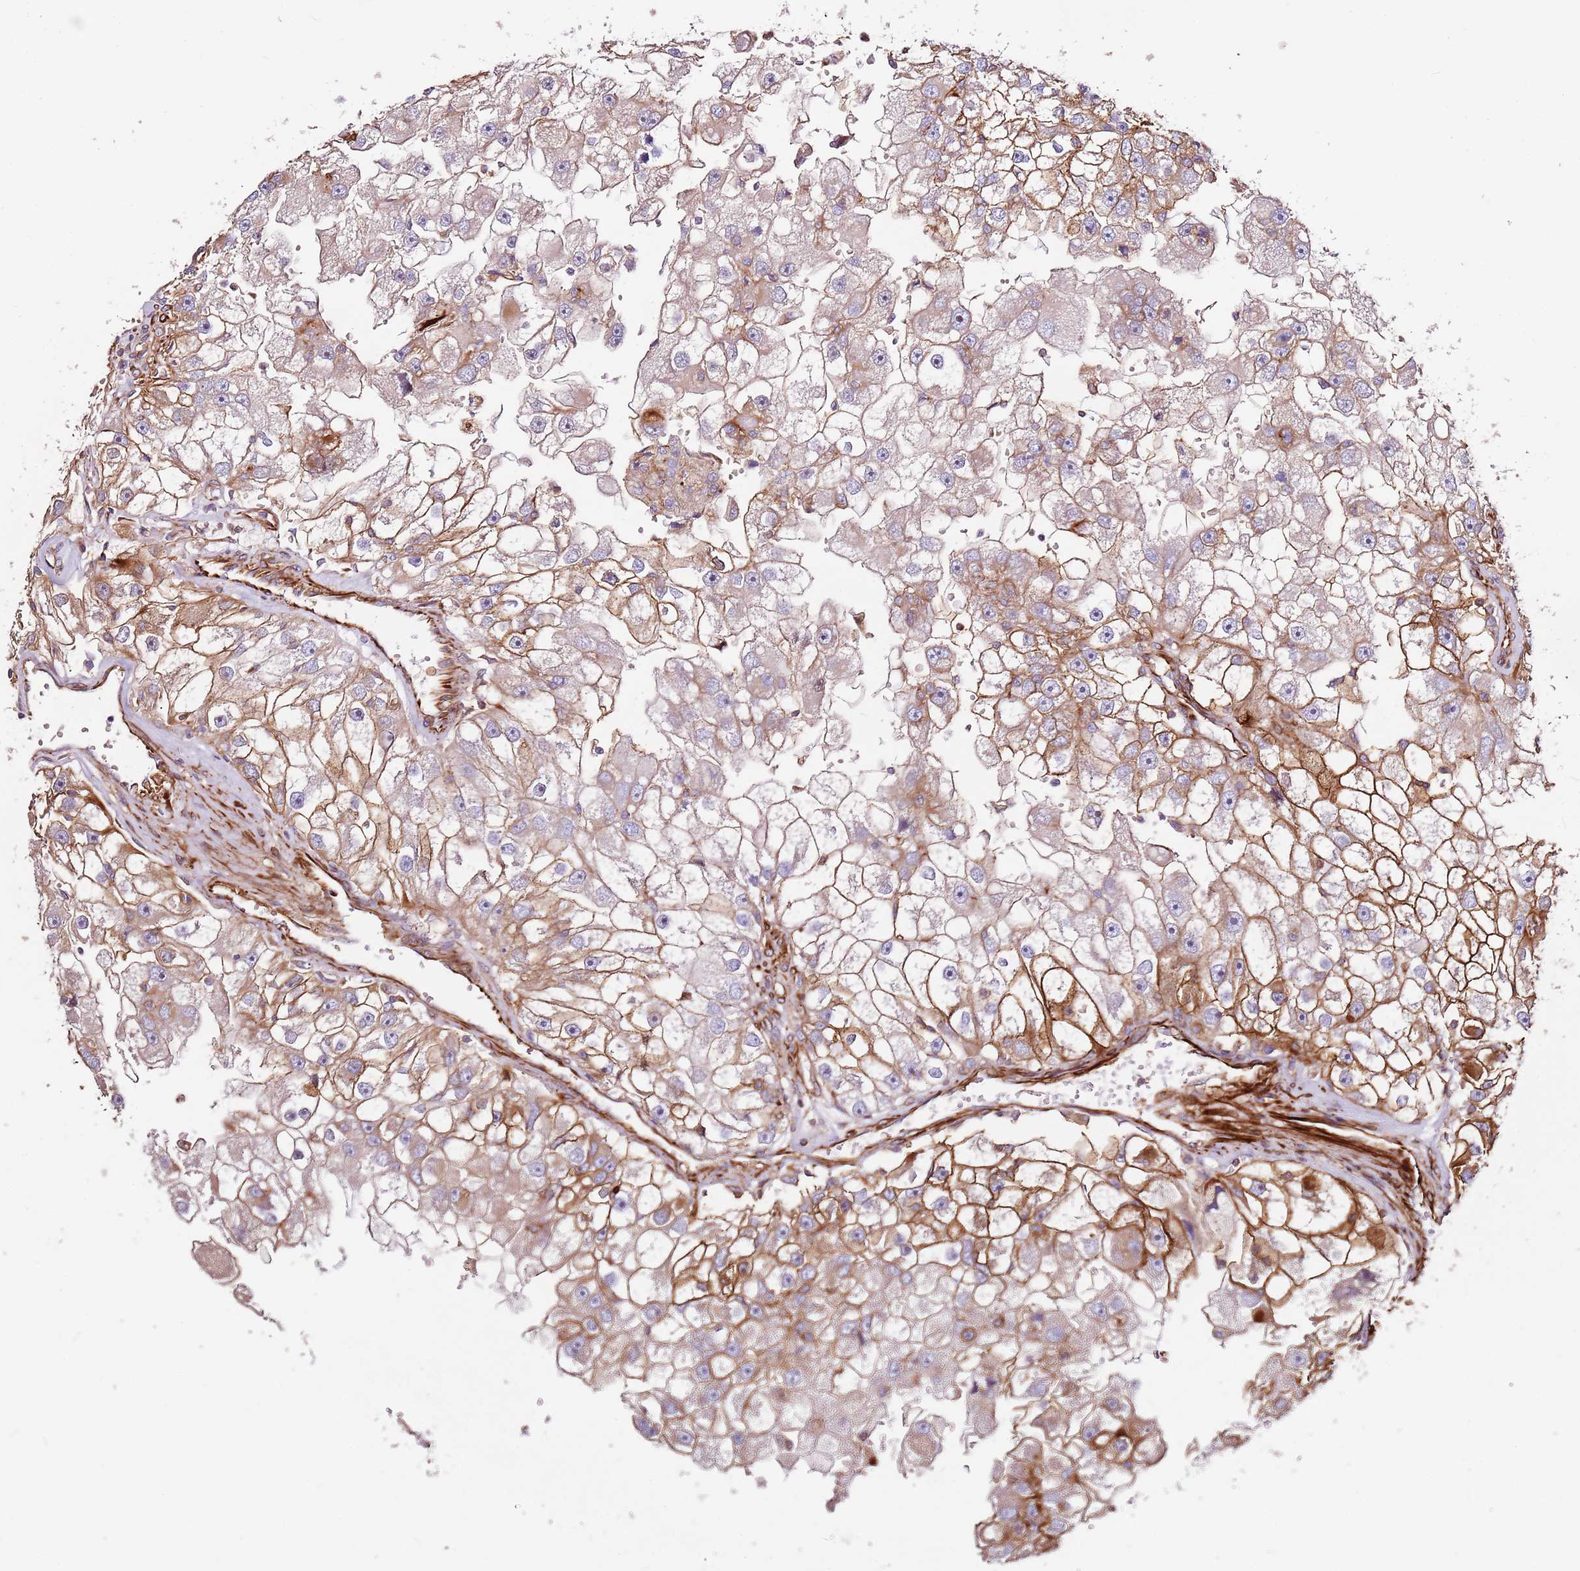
{"staining": {"intensity": "moderate", "quantity": ">75%", "location": "cytoplasmic/membranous"}, "tissue": "renal cancer", "cell_type": "Tumor cells", "image_type": "cancer", "snomed": [{"axis": "morphology", "description": "Adenocarcinoma, NOS"}, {"axis": "topography", "description": "Kidney"}], "caption": "Protein staining of renal adenocarcinoma tissue demonstrates moderate cytoplasmic/membranous positivity in about >75% of tumor cells.", "gene": "MRGPRE", "patient": {"sex": "male", "age": 63}}